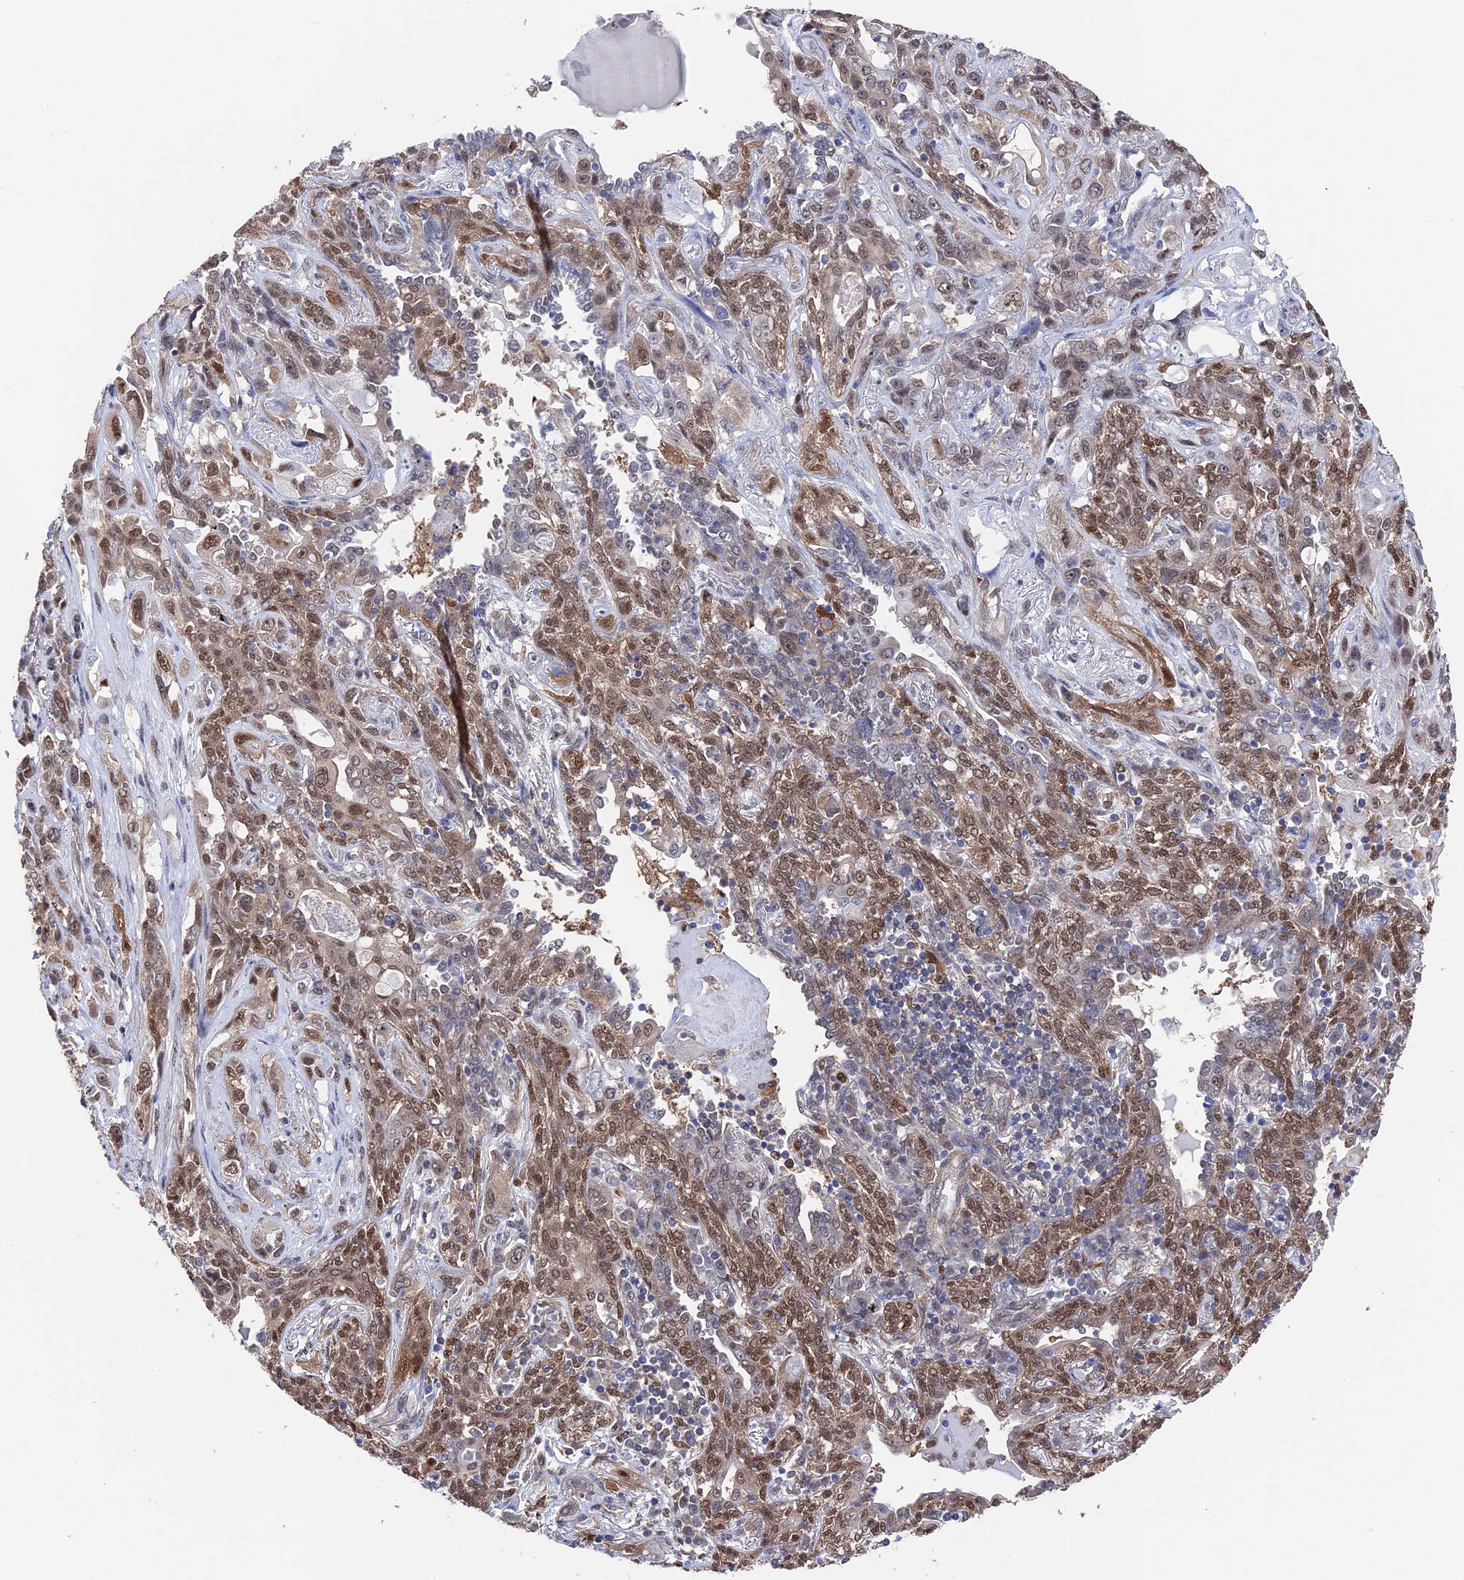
{"staining": {"intensity": "moderate", "quantity": ">75%", "location": "cytoplasmic/membranous,nuclear"}, "tissue": "lung cancer", "cell_type": "Tumor cells", "image_type": "cancer", "snomed": [{"axis": "morphology", "description": "Squamous cell carcinoma, NOS"}, {"axis": "topography", "description": "Lung"}], "caption": "A high-resolution image shows immunohistochemistry (IHC) staining of squamous cell carcinoma (lung), which demonstrates moderate cytoplasmic/membranous and nuclear staining in about >75% of tumor cells.", "gene": "RNH1", "patient": {"sex": "female", "age": 70}}